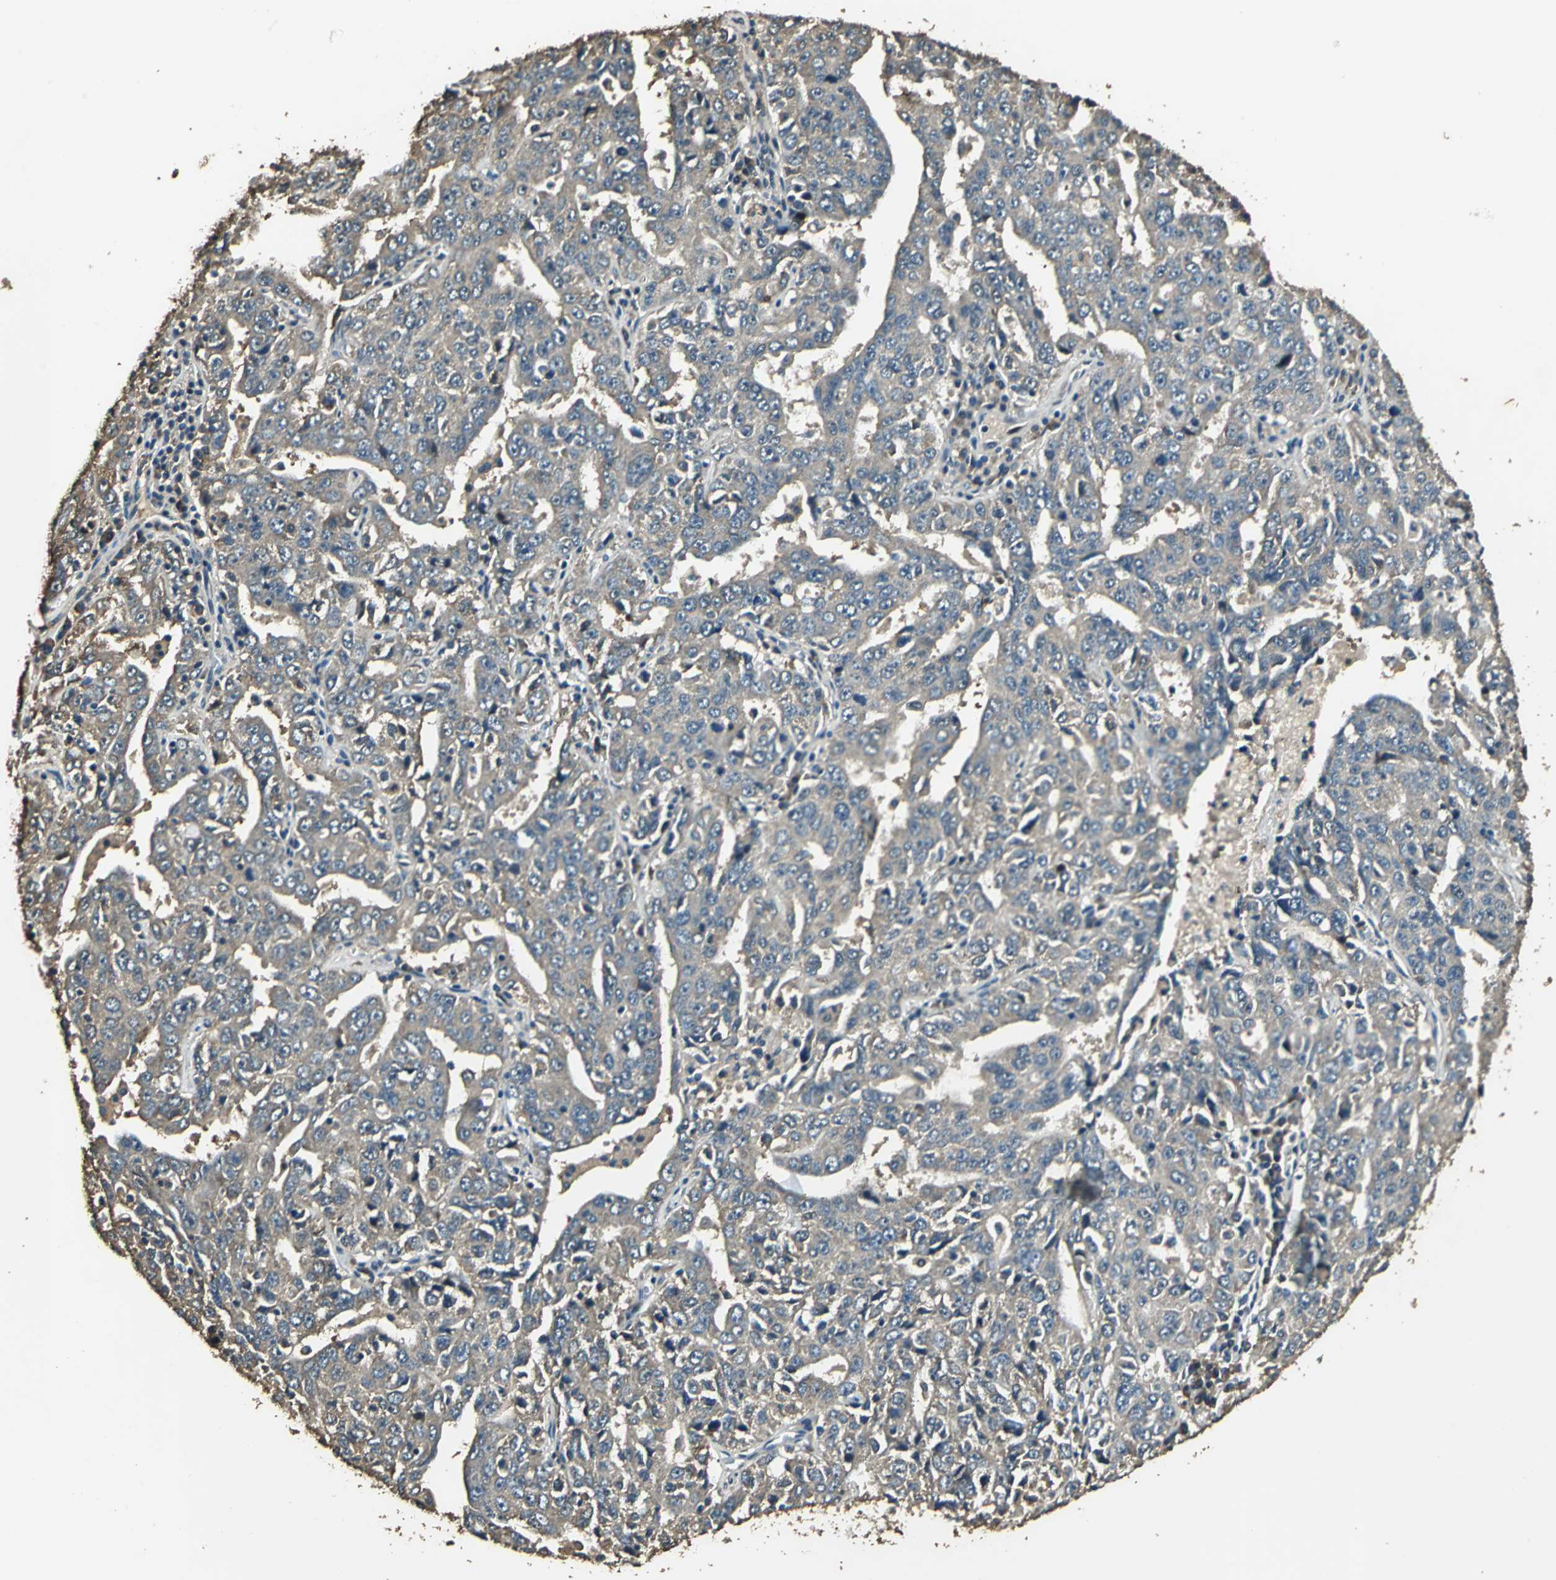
{"staining": {"intensity": "weak", "quantity": ">75%", "location": "cytoplasmic/membranous"}, "tissue": "ovarian cancer", "cell_type": "Tumor cells", "image_type": "cancer", "snomed": [{"axis": "morphology", "description": "Carcinoma, endometroid"}, {"axis": "topography", "description": "Ovary"}], "caption": "This histopathology image displays ovarian cancer (endometroid carcinoma) stained with IHC to label a protein in brown. The cytoplasmic/membranous of tumor cells show weak positivity for the protein. Nuclei are counter-stained blue.", "gene": "TMPRSS4", "patient": {"sex": "female", "age": 62}}